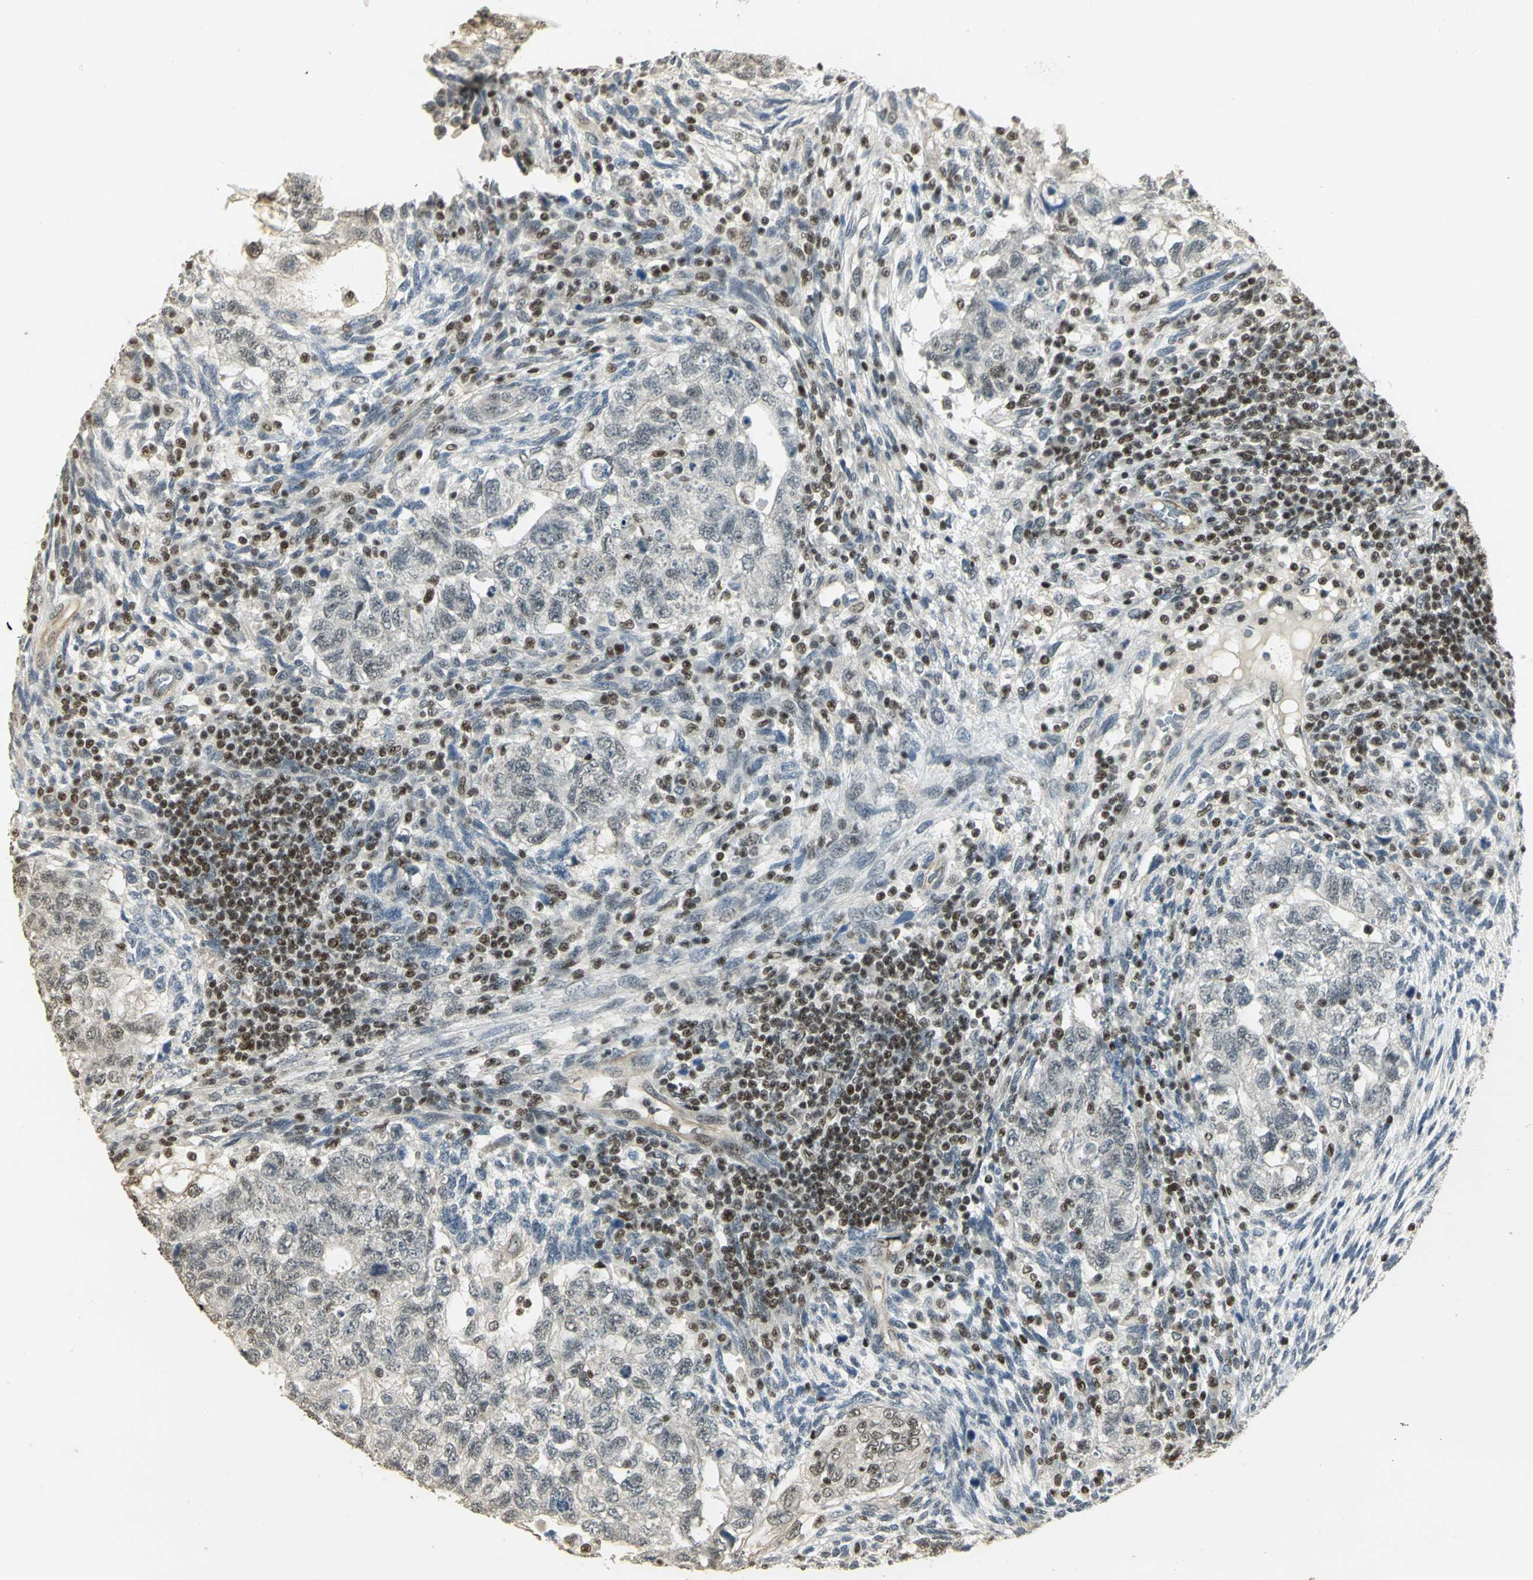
{"staining": {"intensity": "weak", "quantity": "25%-75%", "location": "nuclear"}, "tissue": "testis cancer", "cell_type": "Tumor cells", "image_type": "cancer", "snomed": [{"axis": "morphology", "description": "Normal tissue, NOS"}, {"axis": "morphology", "description": "Carcinoma, Embryonal, NOS"}, {"axis": "topography", "description": "Testis"}], "caption": "Immunohistochemical staining of human testis cancer (embryonal carcinoma) shows low levels of weak nuclear staining in approximately 25%-75% of tumor cells.", "gene": "ELF1", "patient": {"sex": "male", "age": 36}}